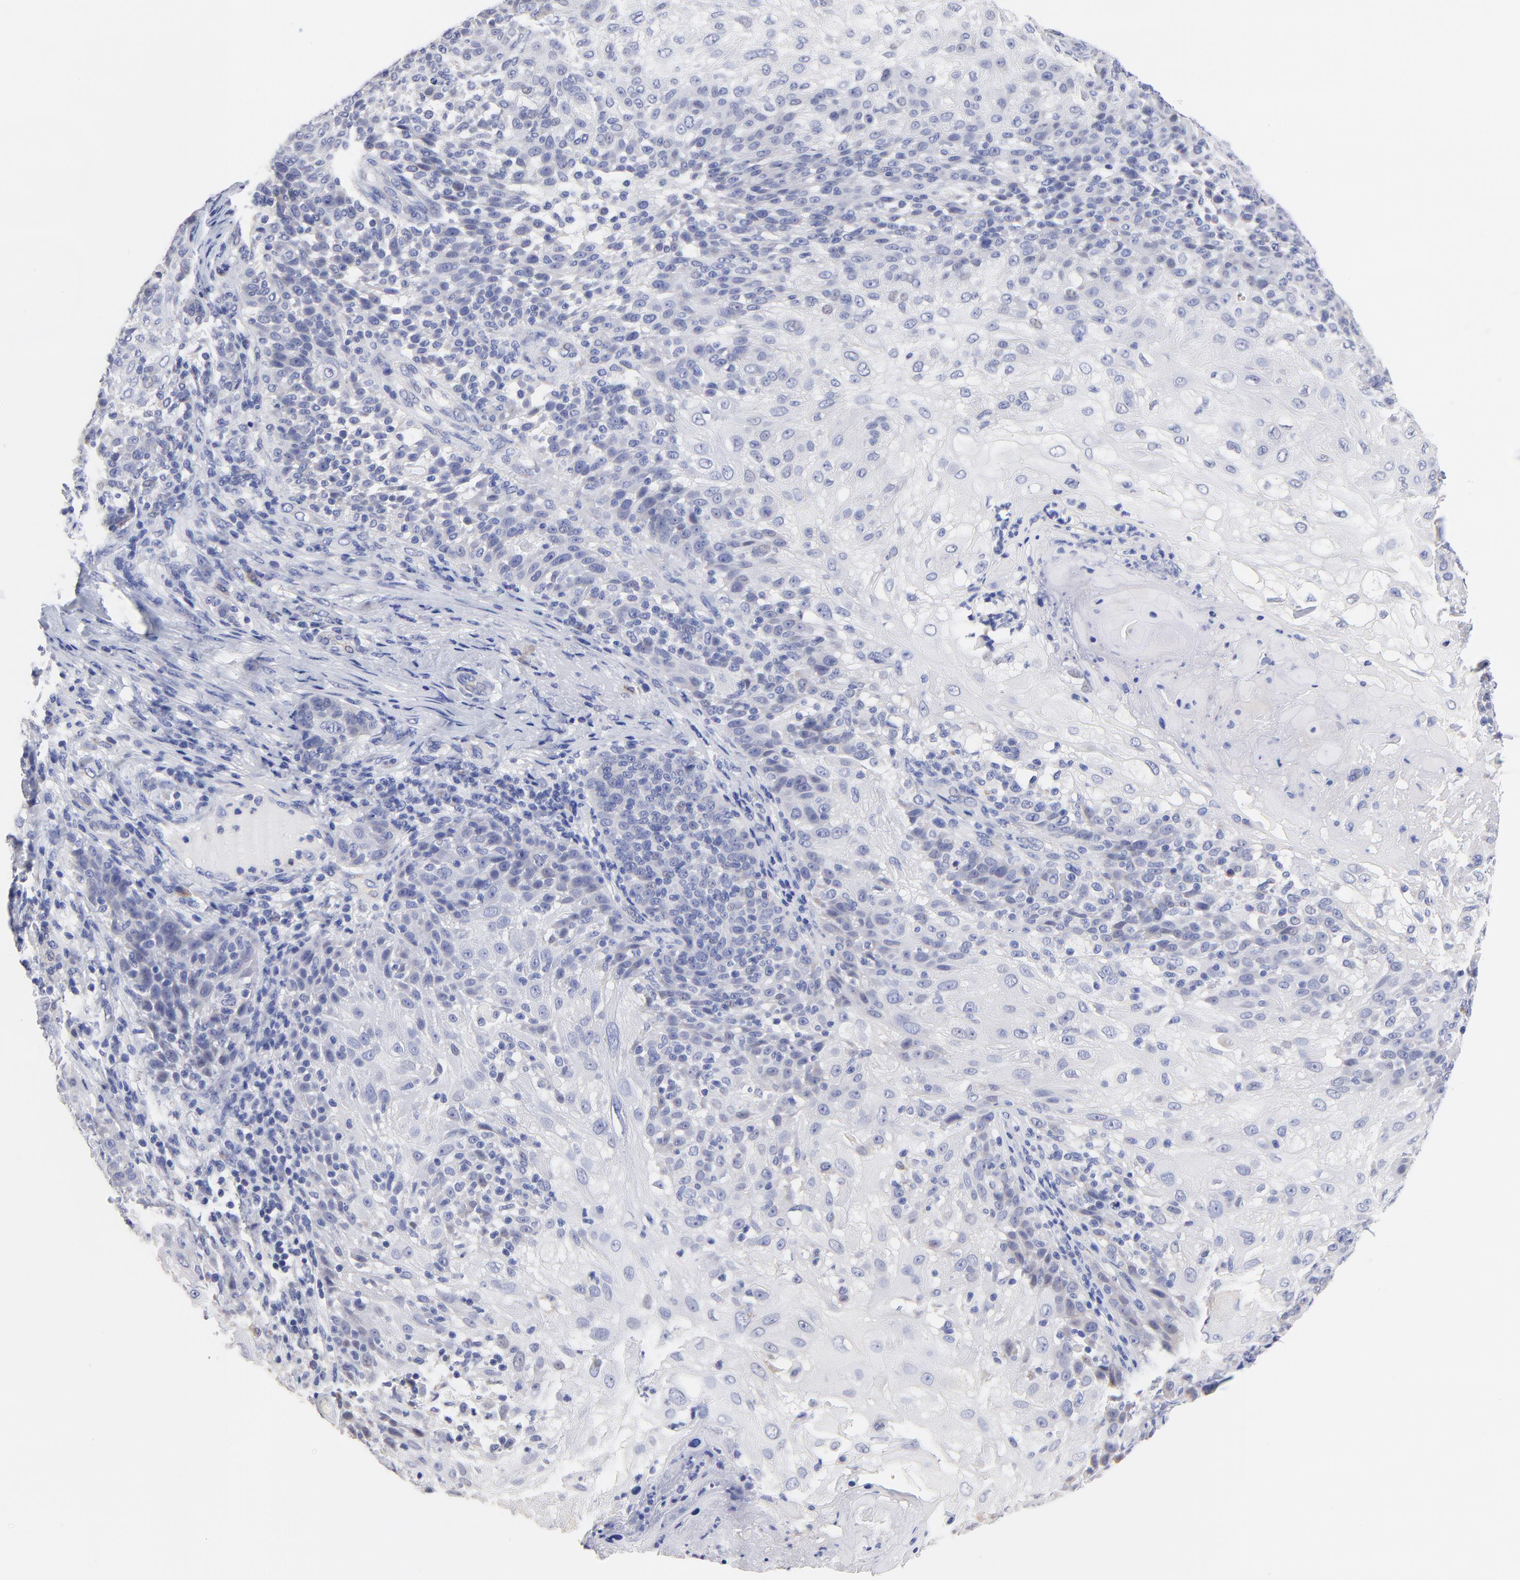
{"staining": {"intensity": "negative", "quantity": "none", "location": "none"}, "tissue": "skin cancer", "cell_type": "Tumor cells", "image_type": "cancer", "snomed": [{"axis": "morphology", "description": "Normal tissue, NOS"}, {"axis": "morphology", "description": "Squamous cell carcinoma, NOS"}, {"axis": "topography", "description": "Skin"}], "caption": "This is an immunohistochemistry micrograph of skin cancer. There is no staining in tumor cells.", "gene": "LAX1", "patient": {"sex": "female", "age": 83}}